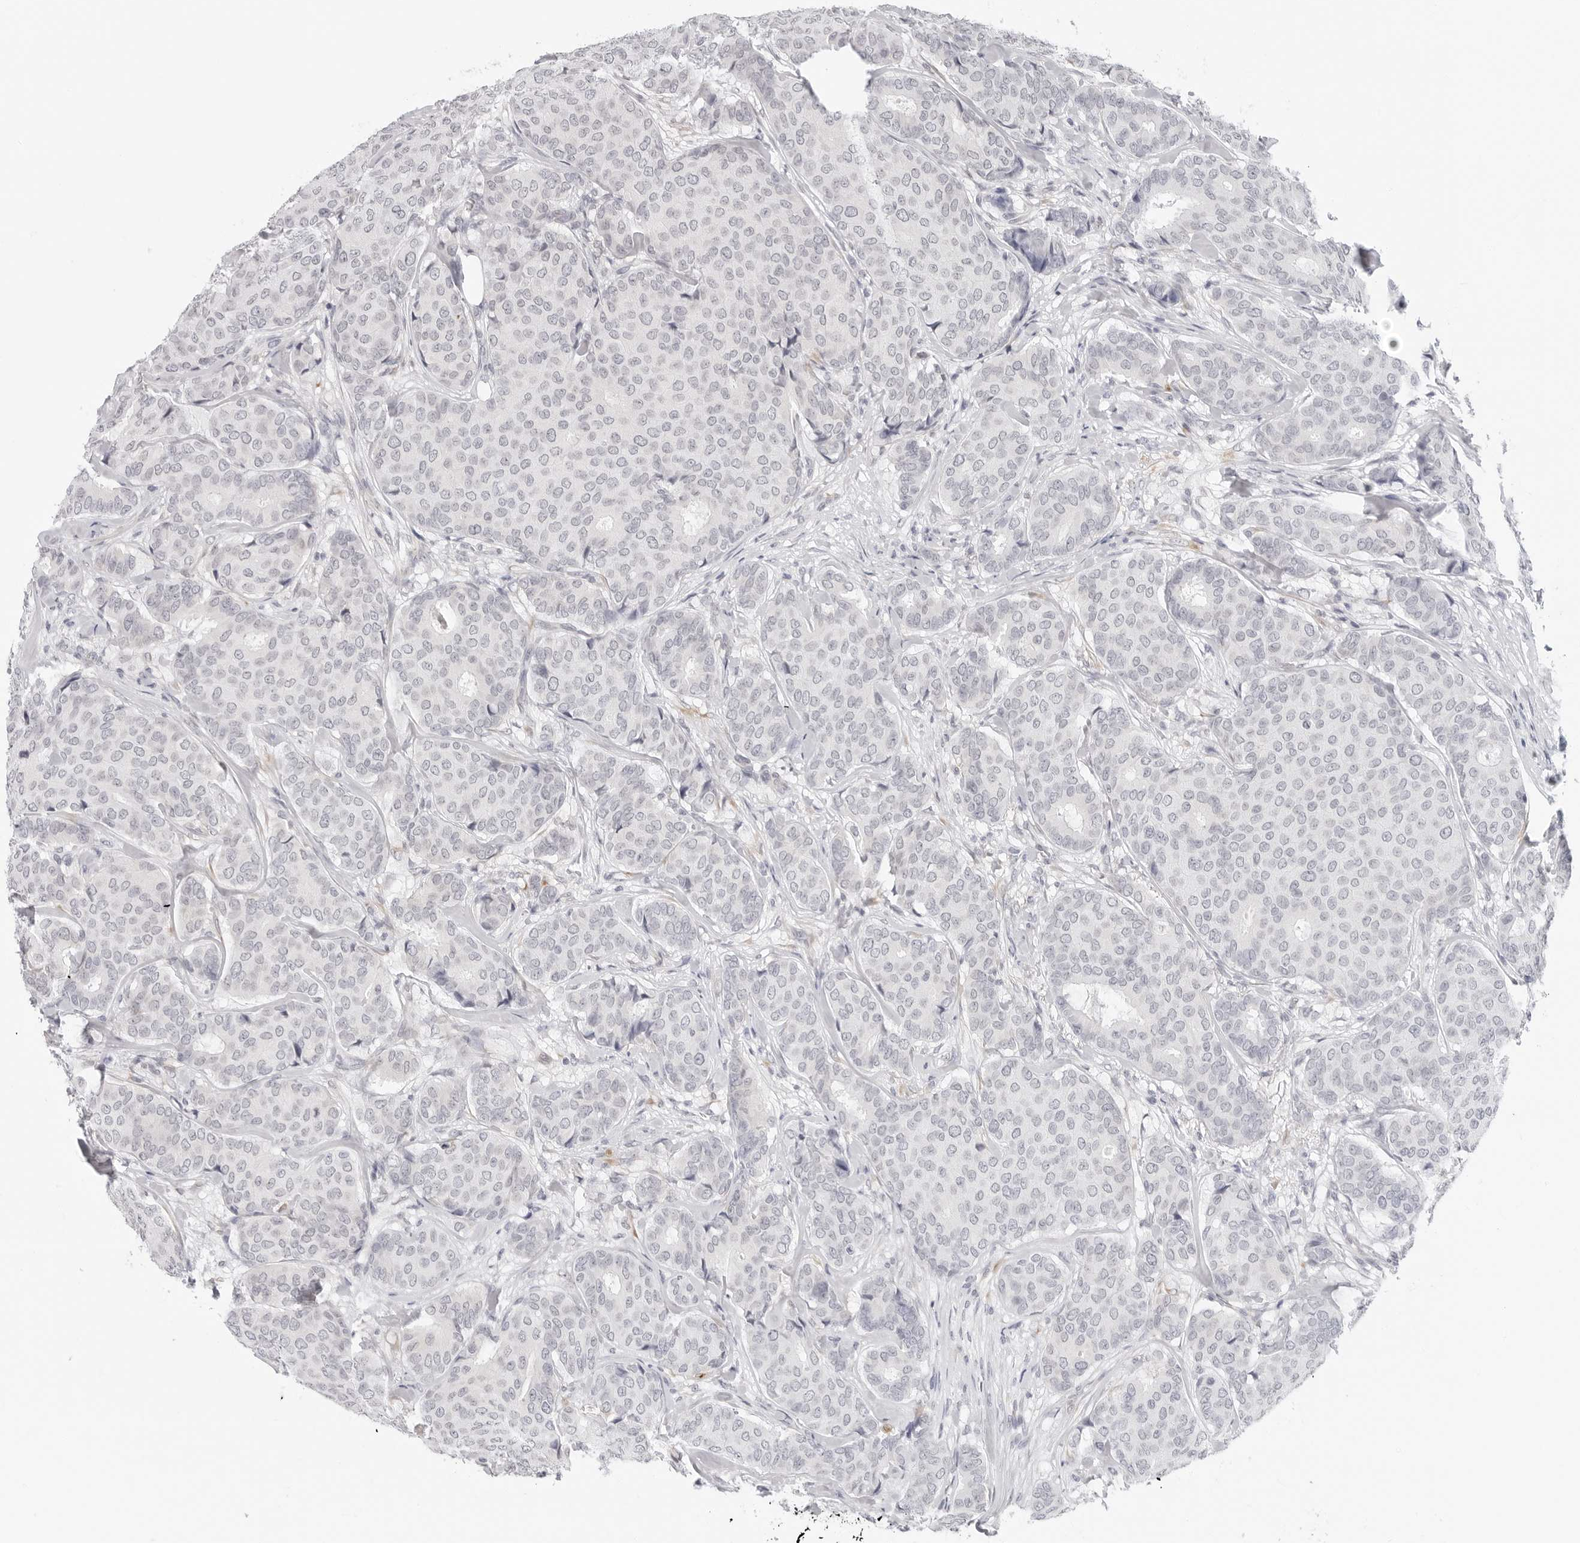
{"staining": {"intensity": "negative", "quantity": "none", "location": "none"}, "tissue": "breast cancer", "cell_type": "Tumor cells", "image_type": "cancer", "snomed": [{"axis": "morphology", "description": "Duct carcinoma"}, {"axis": "topography", "description": "Breast"}], "caption": "Immunohistochemistry of human breast cancer reveals no expression in tumor cells.", "gene": "EDN2", "patient": {"sex": "female", "age": 75}}